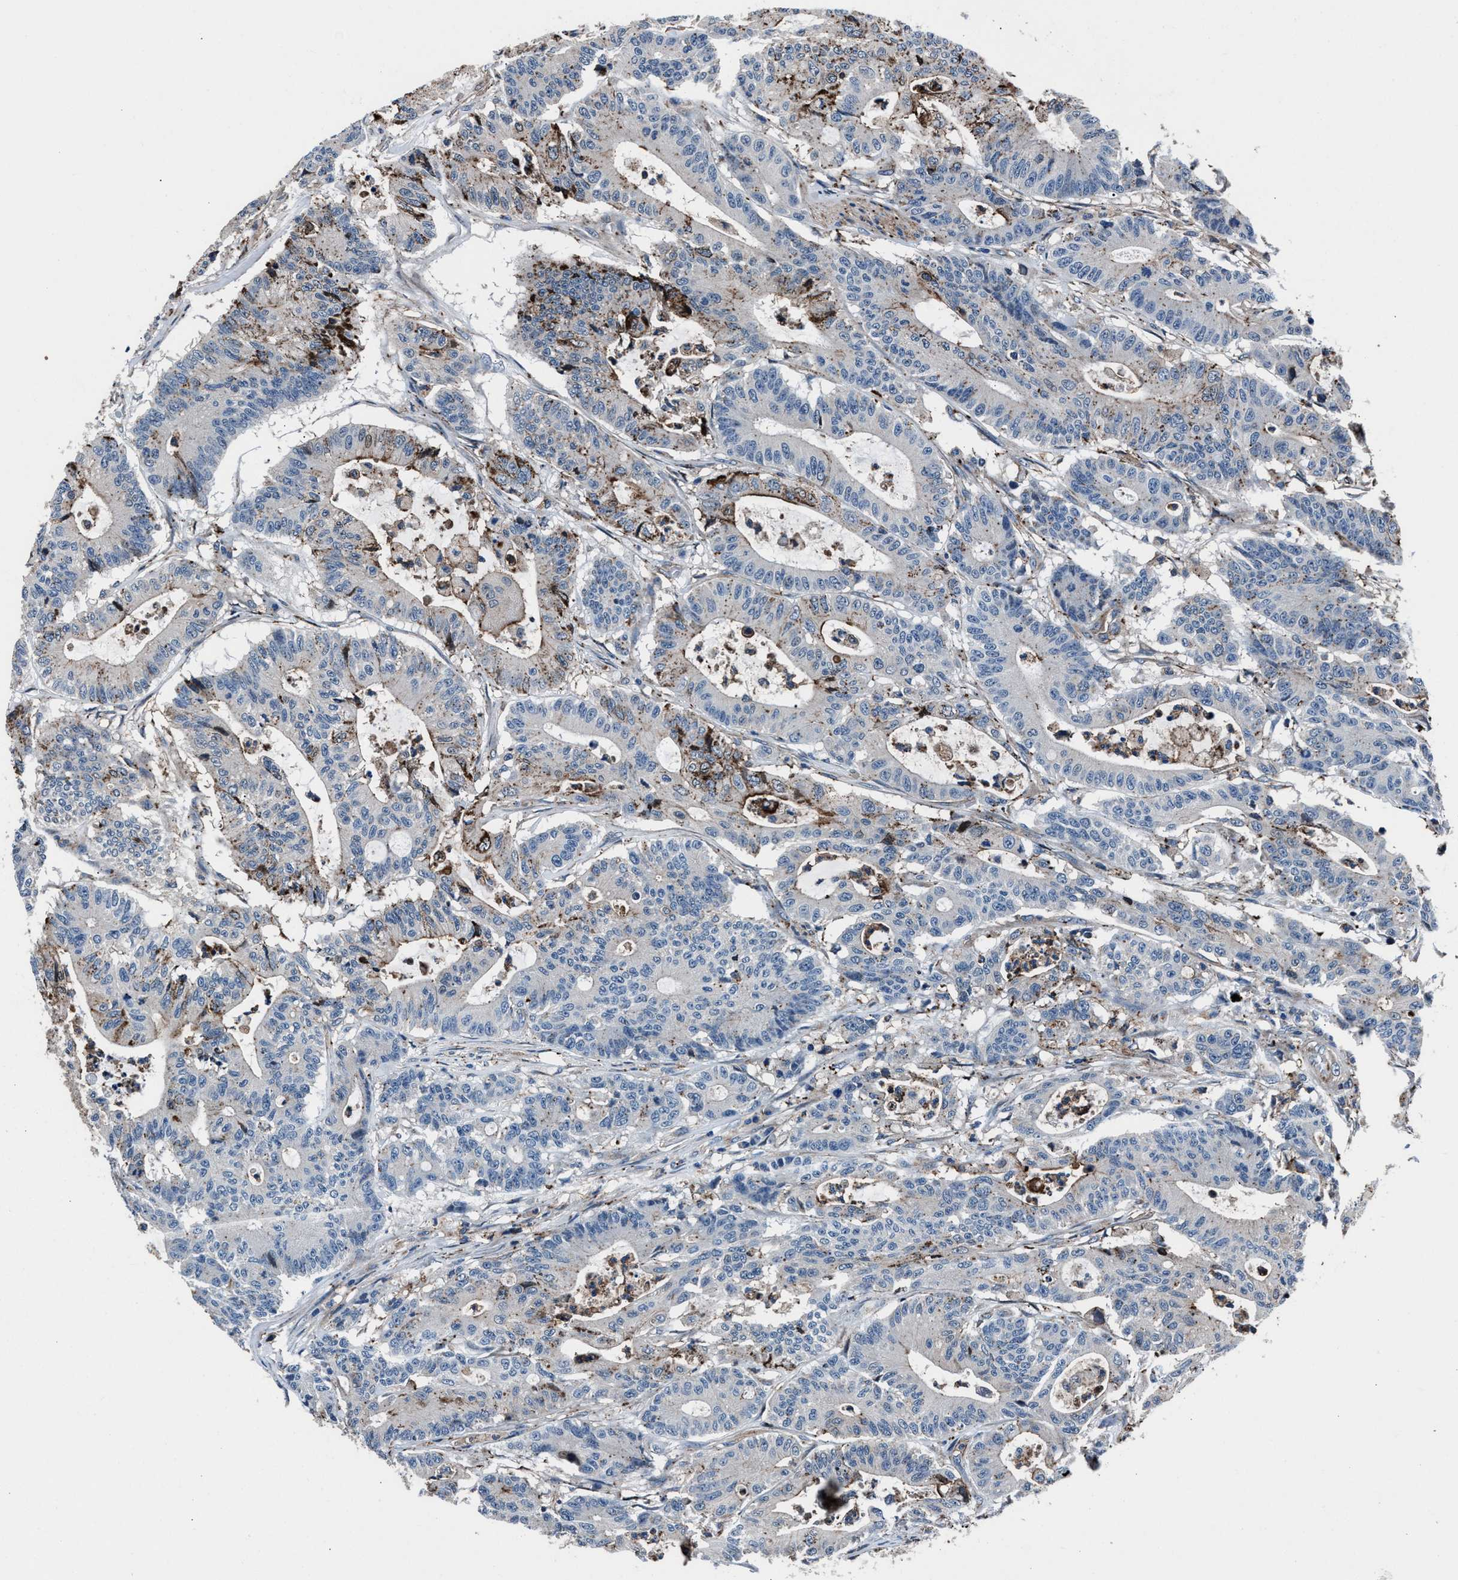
{"staining": {"intensity": "negative", "quantity": "none", "location": "none"}, "tissue": "colorectal cancer", "cell_type": "Tumor cells", "image_type": "cancer", "snomed": [{"axis": "morphology", "description": "Adenocarcinoma, NOS"}, {"axis": "topography", "description": "Colon"}], "caption": "A high-resolution photomicrograph shows IHC staining of adenocarcinoma (colorectal), which displays no significant staining in tumor cells.", "gene": "MFSD11", "patient": {"sex": "female", "age": 84}}